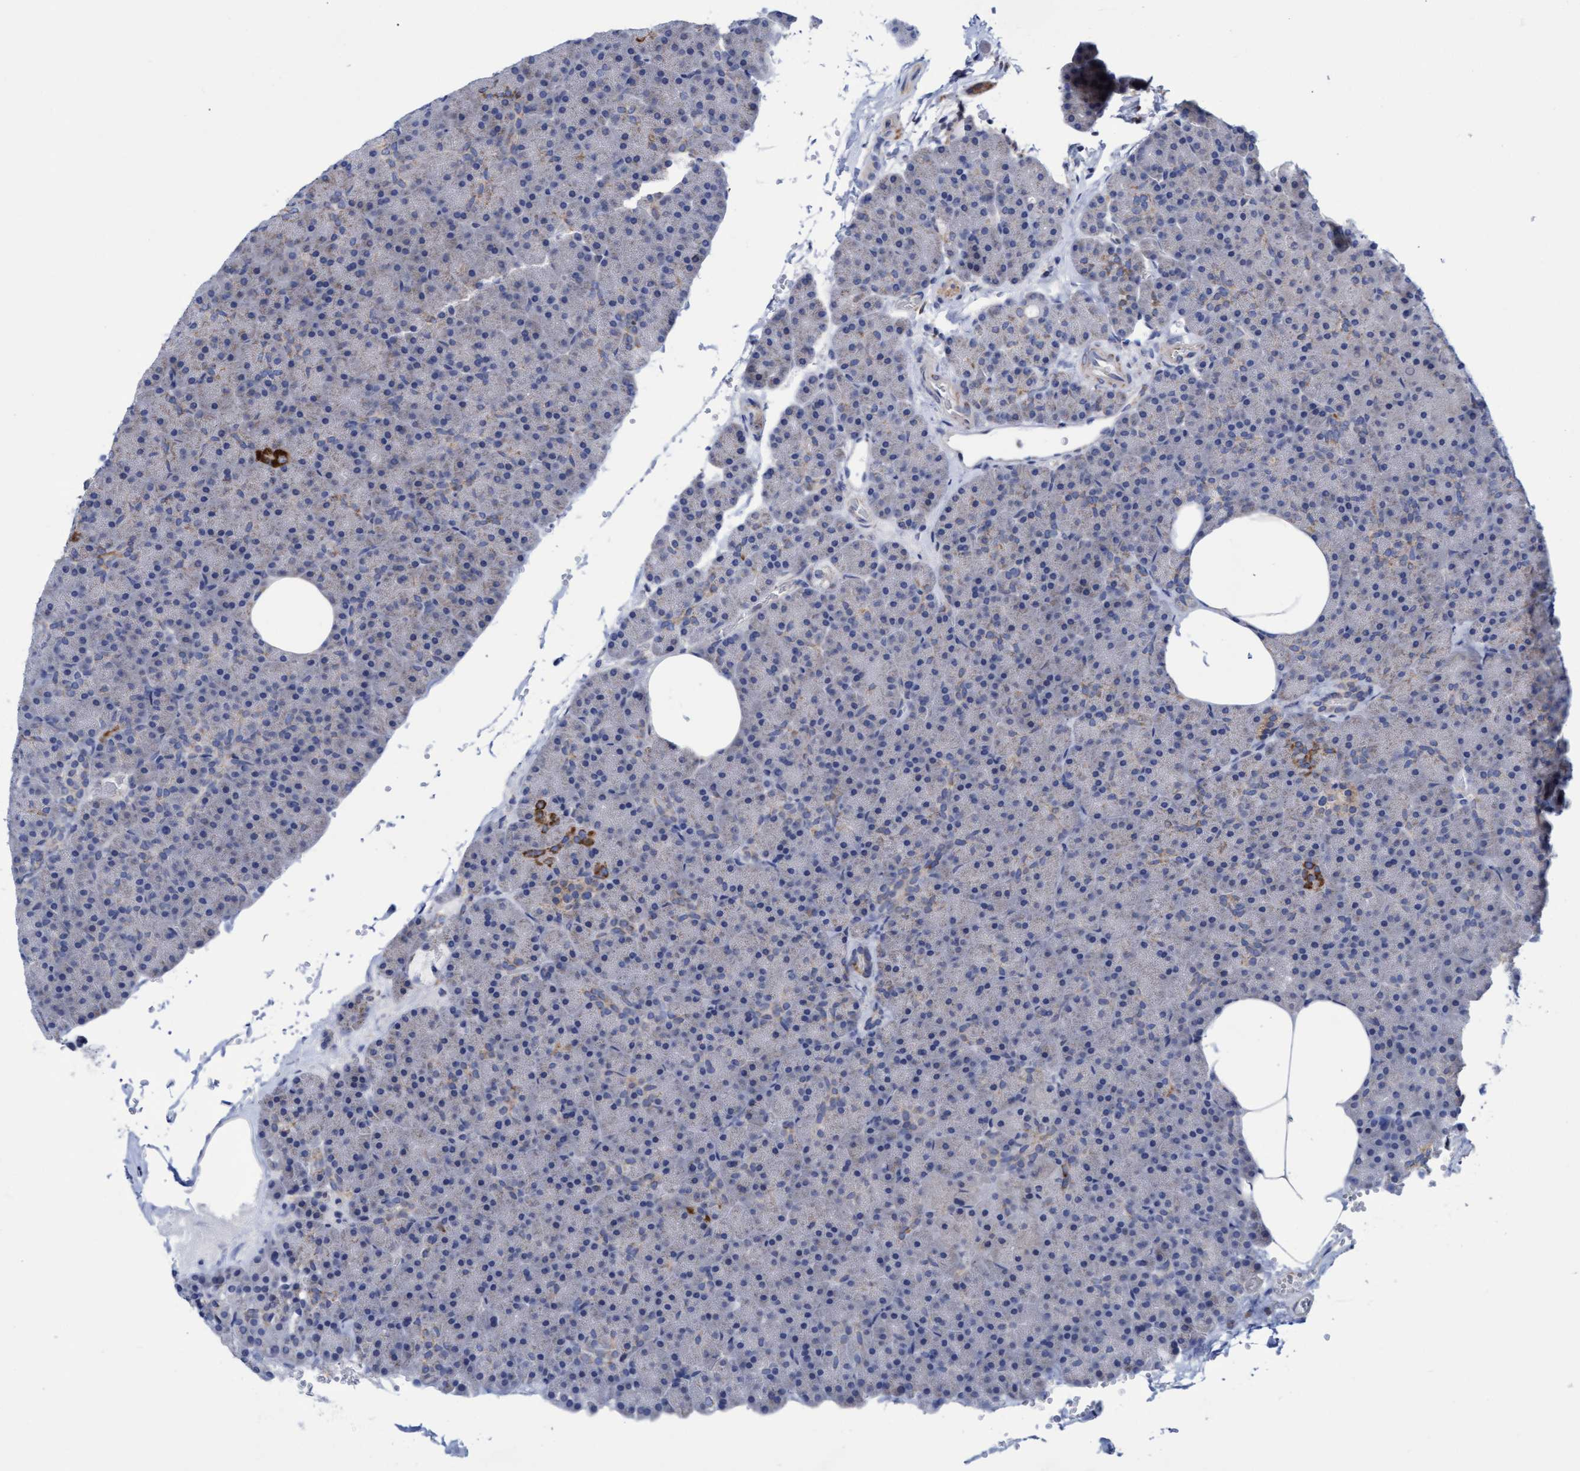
{"staining": {"intensity": "moderate", "quantity": "25%-75%", "location": "cytoplasmic/membranous"}, "tissue": "pancreas", "cell_type": "Exocrine glandular cells", "image_type": "normal", "snomed": [{"axis": "morphology", "description": "Normal tissue, NOS"}, {"axis": "morphology", "description": "Carcinoid, malignant, NOS"}, {"axis": "topography", "description": "Pancreas"}], "caption": "Moderate cytoplasmic/membranous expression for a protein is present in approximately 25%-75% of exocrine glandular cells of unremarkable pancreas using IHC.", "gene": "ZNF750", "patient": {"sex": "female", "age": 35}}